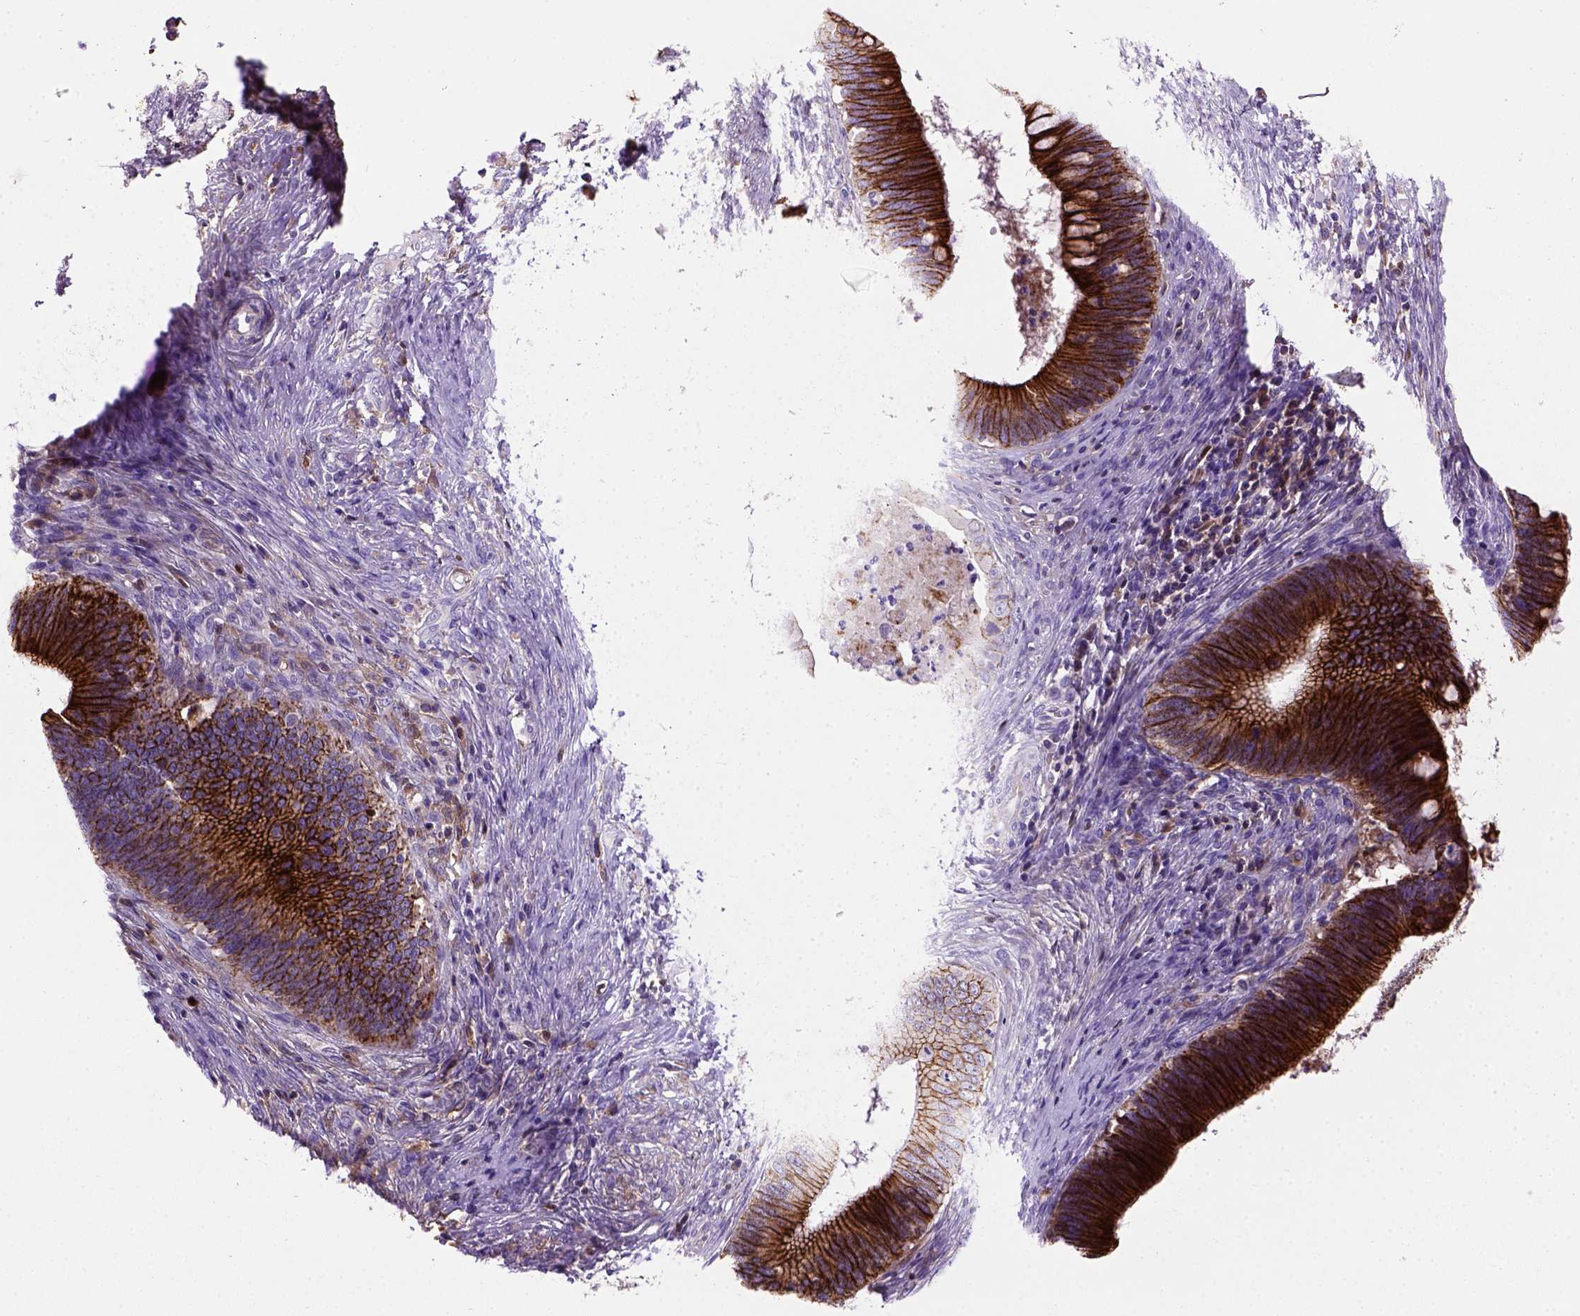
{"staining": {"intensity": "strong", "quantity": ">75%", "location": "cytoplasmic/membranous"}, "tissue": "cervical cancer", "cell_type": "Tumor cells", "image_type": "cancer", "snomed": [{"axis": "morphology", "description": "Adenocarcinoma, NOS"}, {"axis": "topography", "description": "Cervix"}], "caption": "An IHC image of neoplastic tissue is shown. Protein staining in brown shows strong cytoplasmic/membranous positivity in cervical adenocarcinoma within tumor cells.", "gene": "CDH1", "patient": {"sex": "female", "age": 42}}